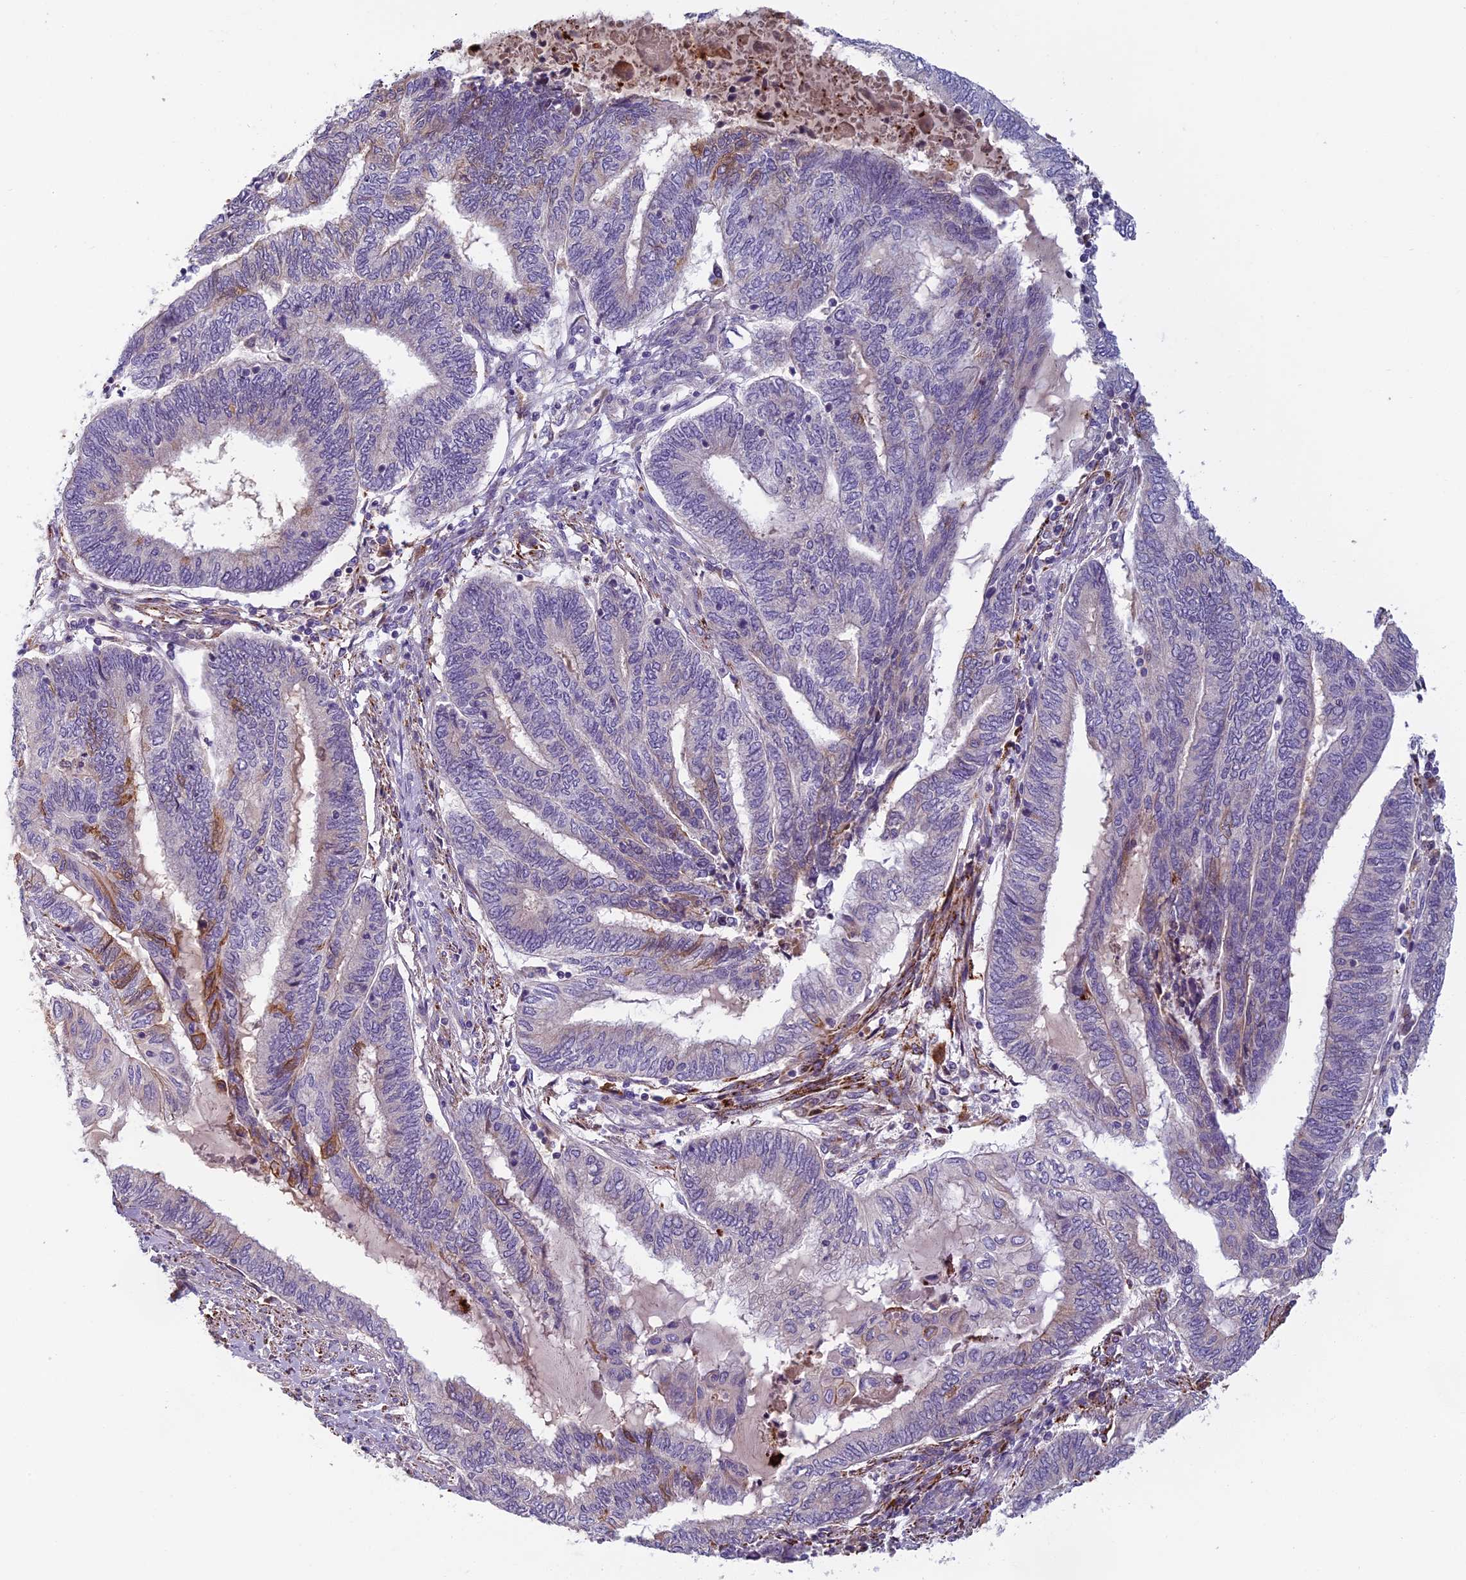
{"staining": {"intensity": "moderate", "quantity": "<25%", "location": "cytoplasmic/membranous"}, "tissue": "endometrial cancer", "cell_type": "Tumor cells", "image_type": "cancer", "snomed": [{"axis": "morphology", "description": "Adenocarcinoma, NOS"}, {"axis": "topography", "description": "Uterus"}, {"axis": "topography", "description": "Endometrium"}], "caption": "Endometrial cancer stained with DAB immunohistochemistry exhibits low levels of moderate cytoplasmic/membranous staining in approximately <25% of tumor cells.", "gene": "SEMA7A", "patient": {"sex": "female", "age": 70}}